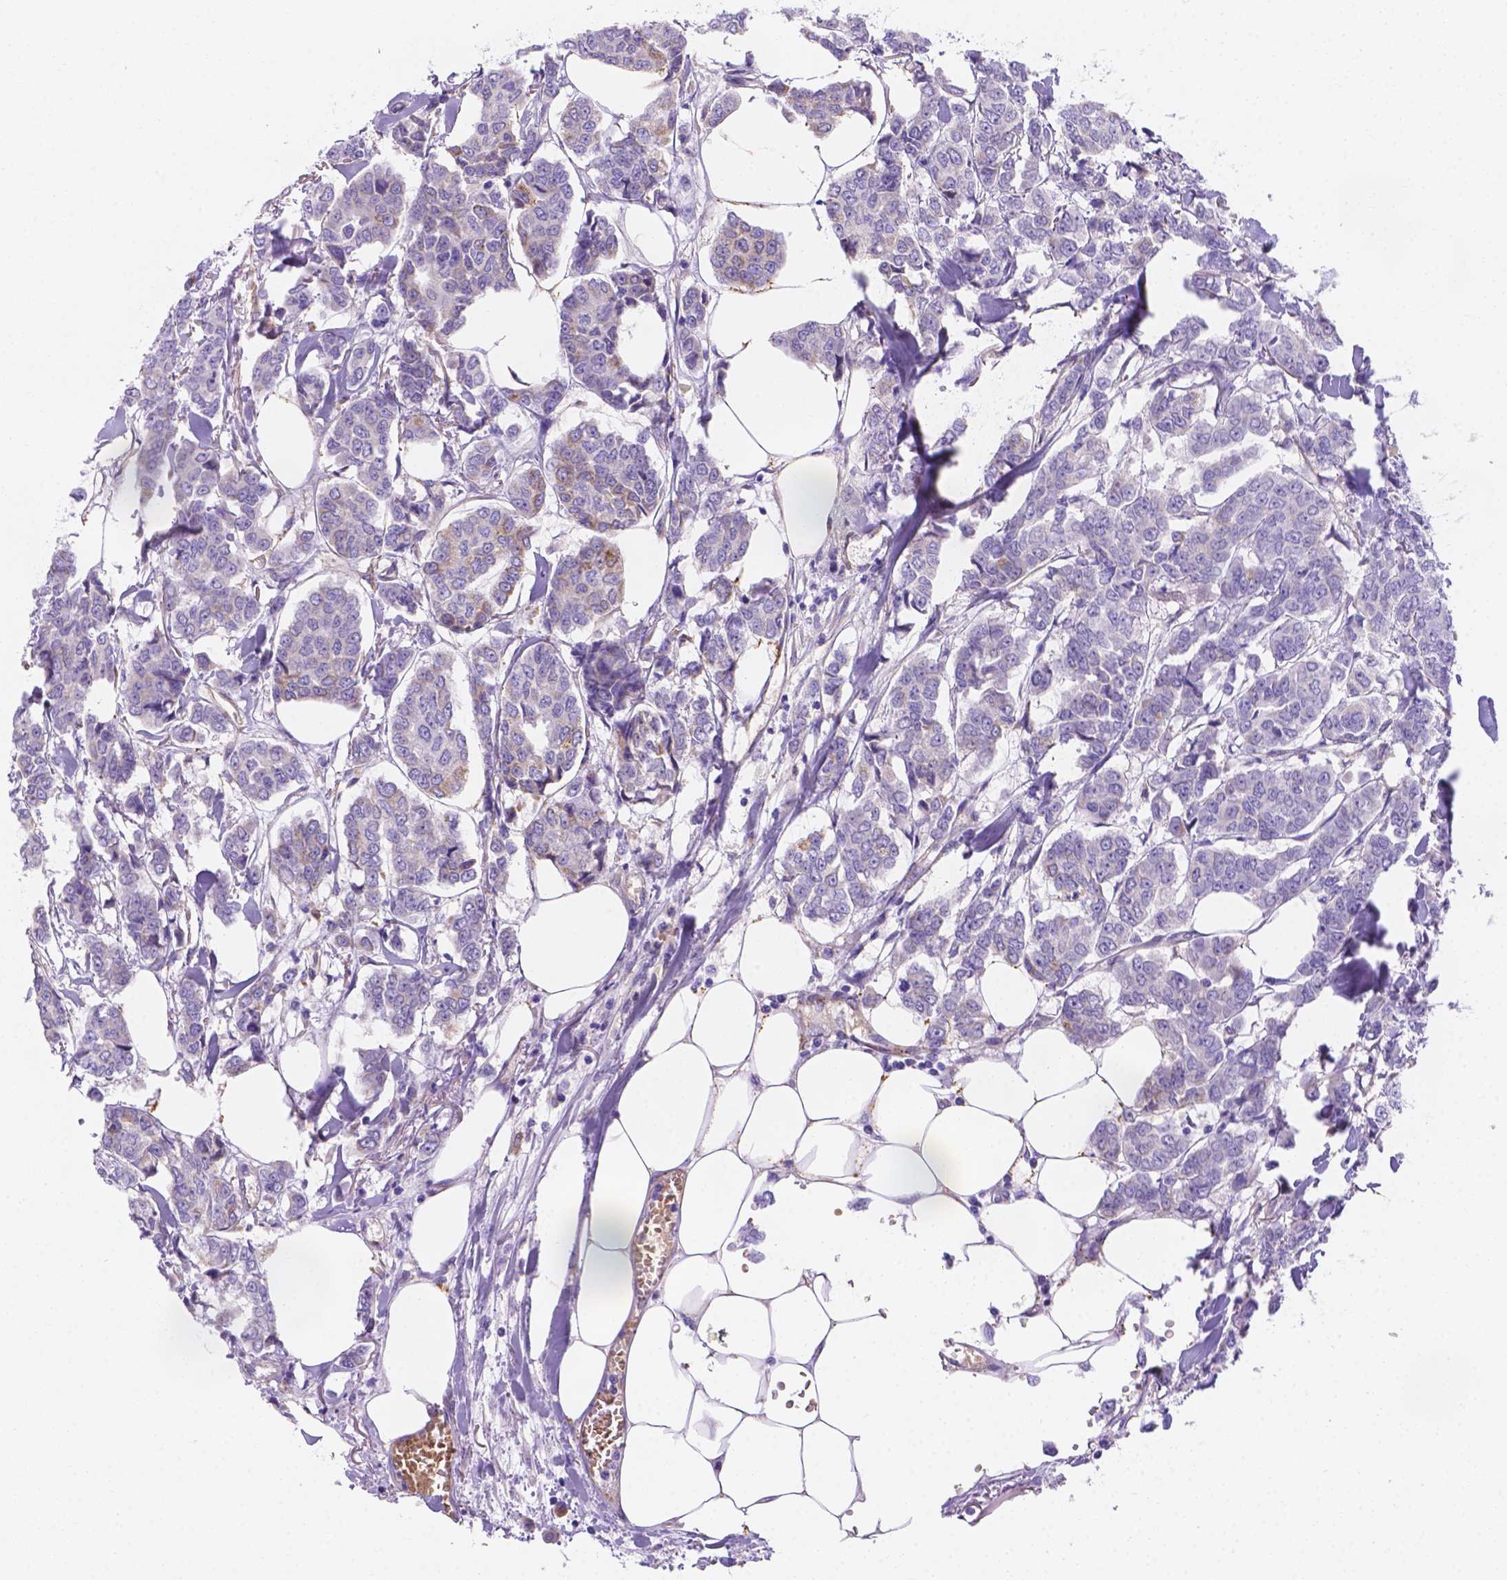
{"staining": {"intensity": "moderate", "quantity": "25%-75%", "location": "cytoplasmic/membranous"}, "tissue": "breast cancer", "cell_type": "Tumor cells", "image_type": "cancer", "snomed": [{"axis": "morphology", "description": "Duct carcinoma"}, {"axis": "topography", "description": "Breast"}], "caption": "Invasive ductal carcinoma (breast) was stained to show a protein in brown. There is medium levels of moderate cytoplasmic/membranous staining in approximately 25%-75% of tumor cells. Ihc stains the protein in brown and the nuclei are stained blue.", "gene": "SLC40A1", "patient": {"sex": "female", "age": 94}}